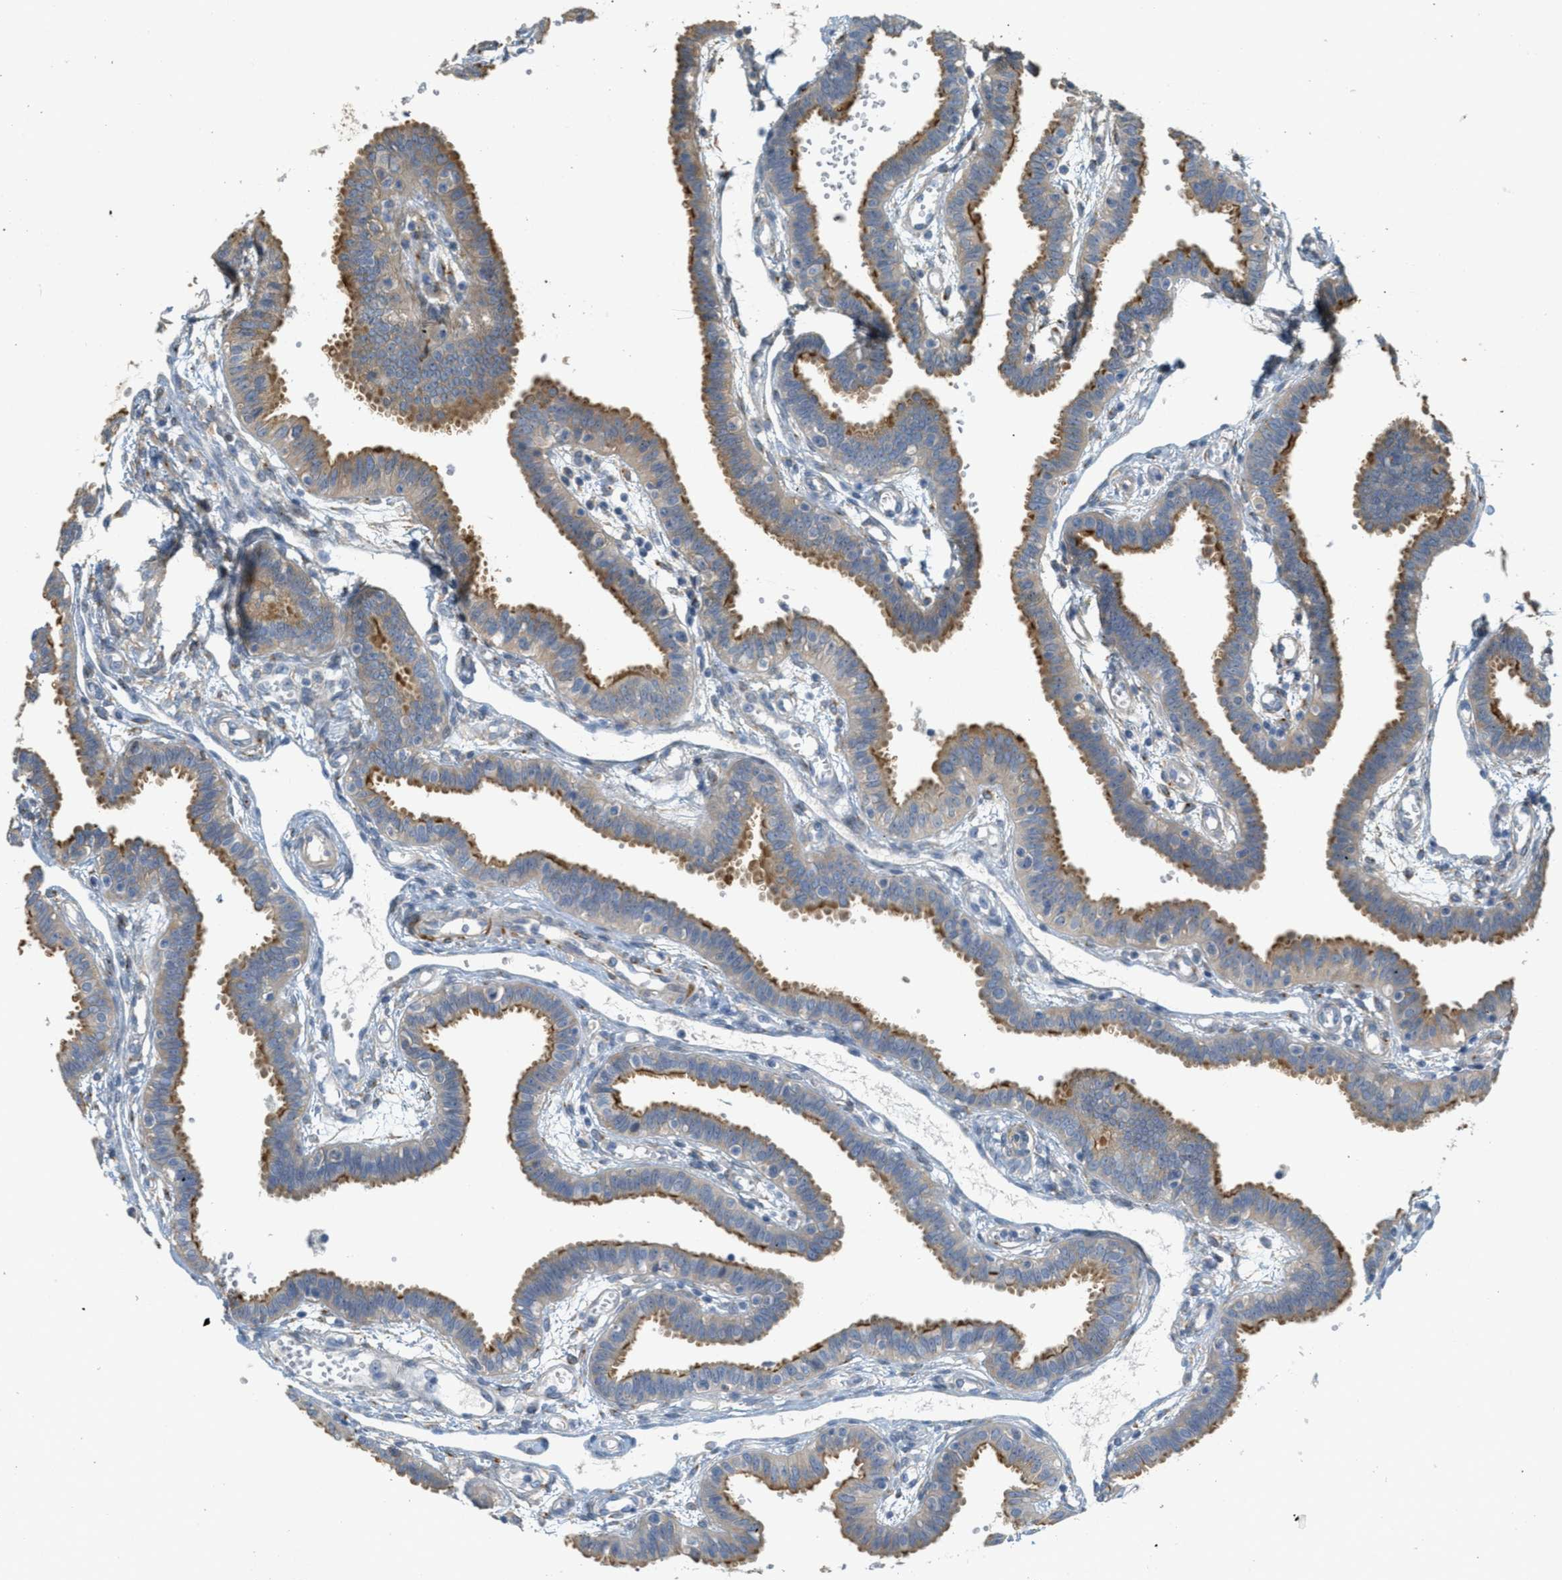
{"staining": {"intensity": "strong", "quantity": ">75%", "location": "cytoplasmic/membranous"}, "tissue": "fallopian tube", "cell_type": "Glandular cells", "image_type": "normal", "snomed": [{"axis": "morphology", "description": "Normal tissue, NOS"}, {"axis": "topography", "description": "Fallopian tube"}], "caption": "DAB immunohistochemical staining of unremarkable fallopian tube reveals strong cytoplasmic/membranous protein expression in about >75% of glandular cells. (Stains: DAB (3,3'-diaminobenzidine) in brown, nuclei in blue, Microscopy: brightfield microscopy at high magnification).", "gene": "ADCY5", "patient": {"sex": "female", "age": 32}}